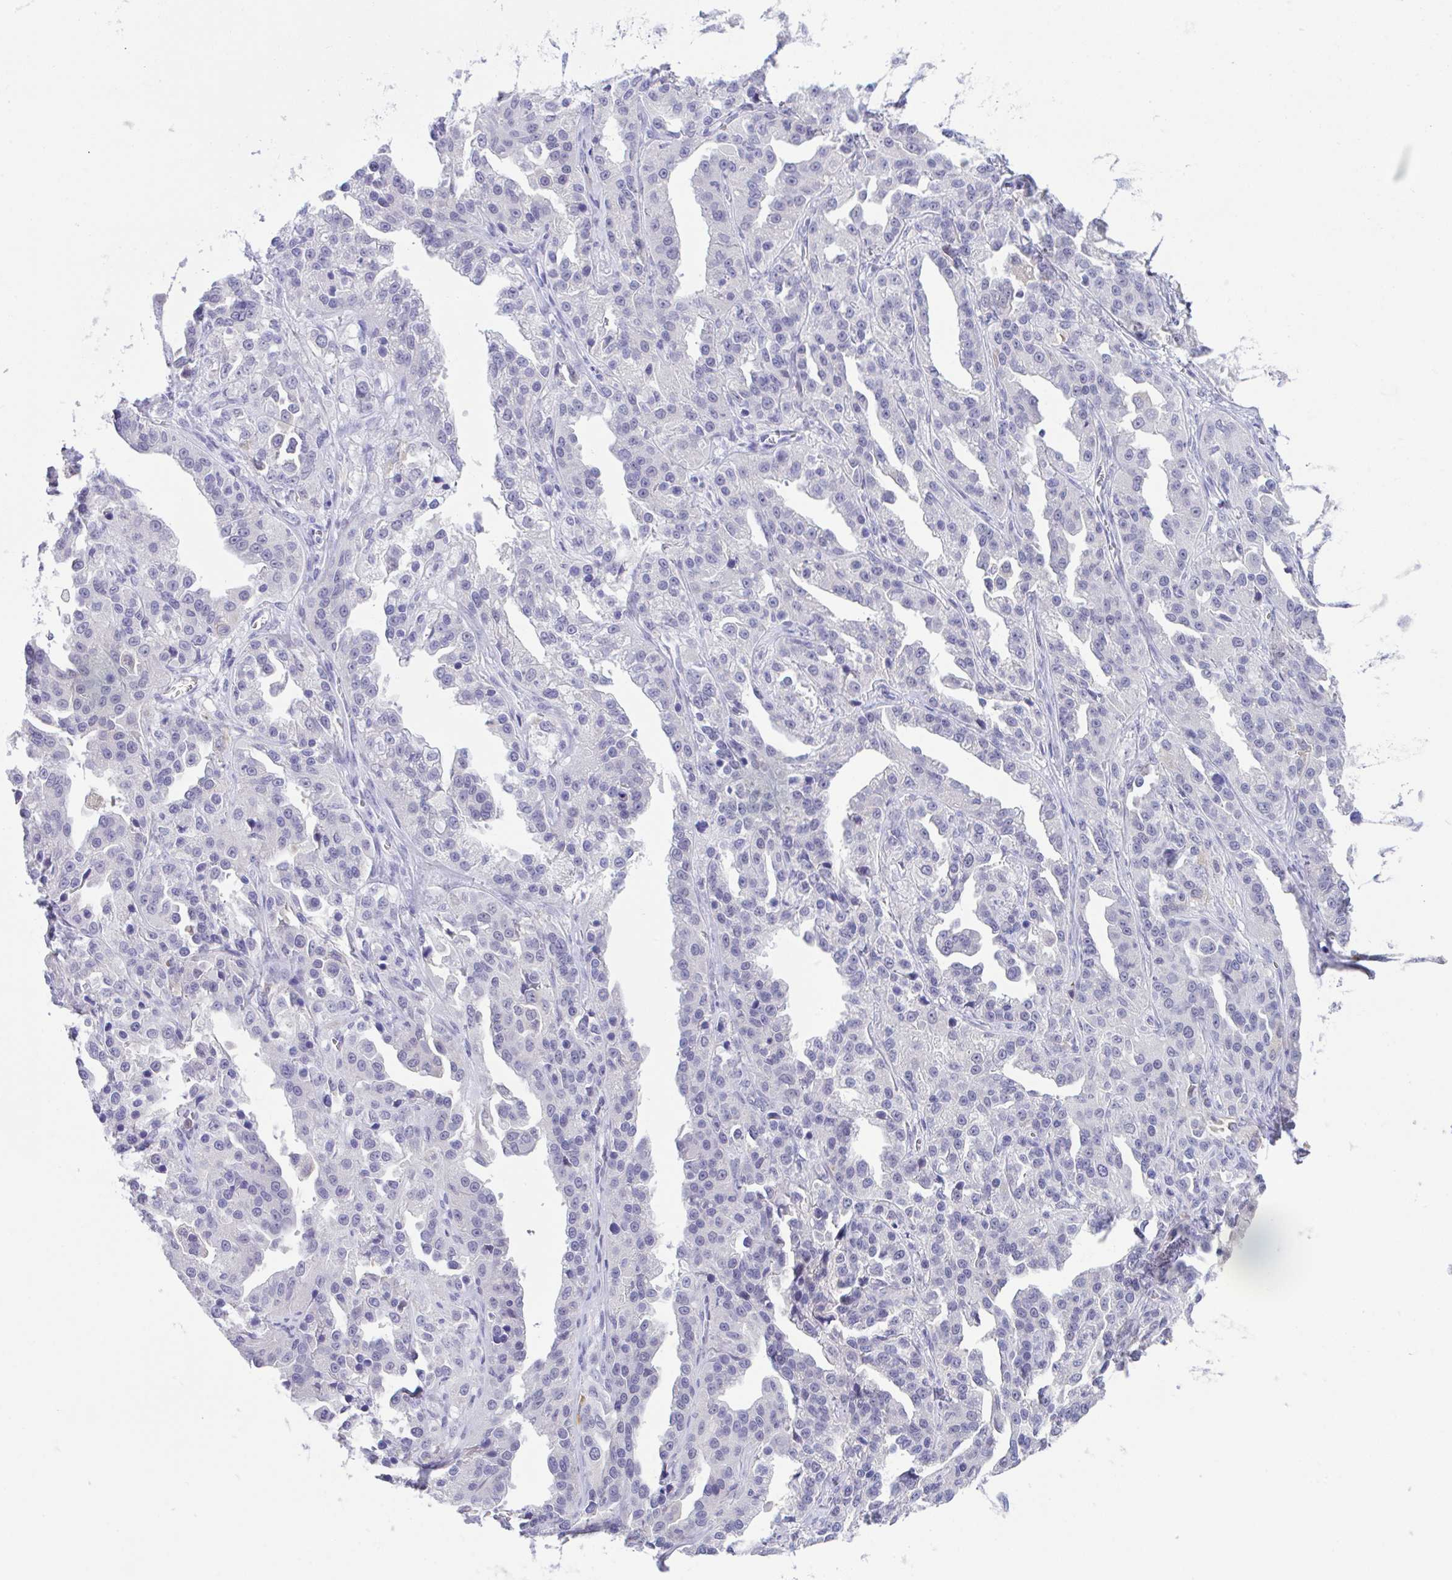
{"staining": {"intensity": "negative", "quantity": "none", "location": "none"}, "tissue": "ovarian cancer", "cell_type": "Tumor cells", "image_type": "cancer", "snomed": [{"axis": "morphology", "description": "Cystadenocarcinoma, serous, NOS"}, {"axis": "topography", "description": "Ovary"}], "caption": "Immunohistochemistry (IHC) of human serous cystadenocarcinoma (ovarian) reveals no staining in tumor cells.", "gene": "HOXB4", "patient": {"sex": "female", "age": 75}}